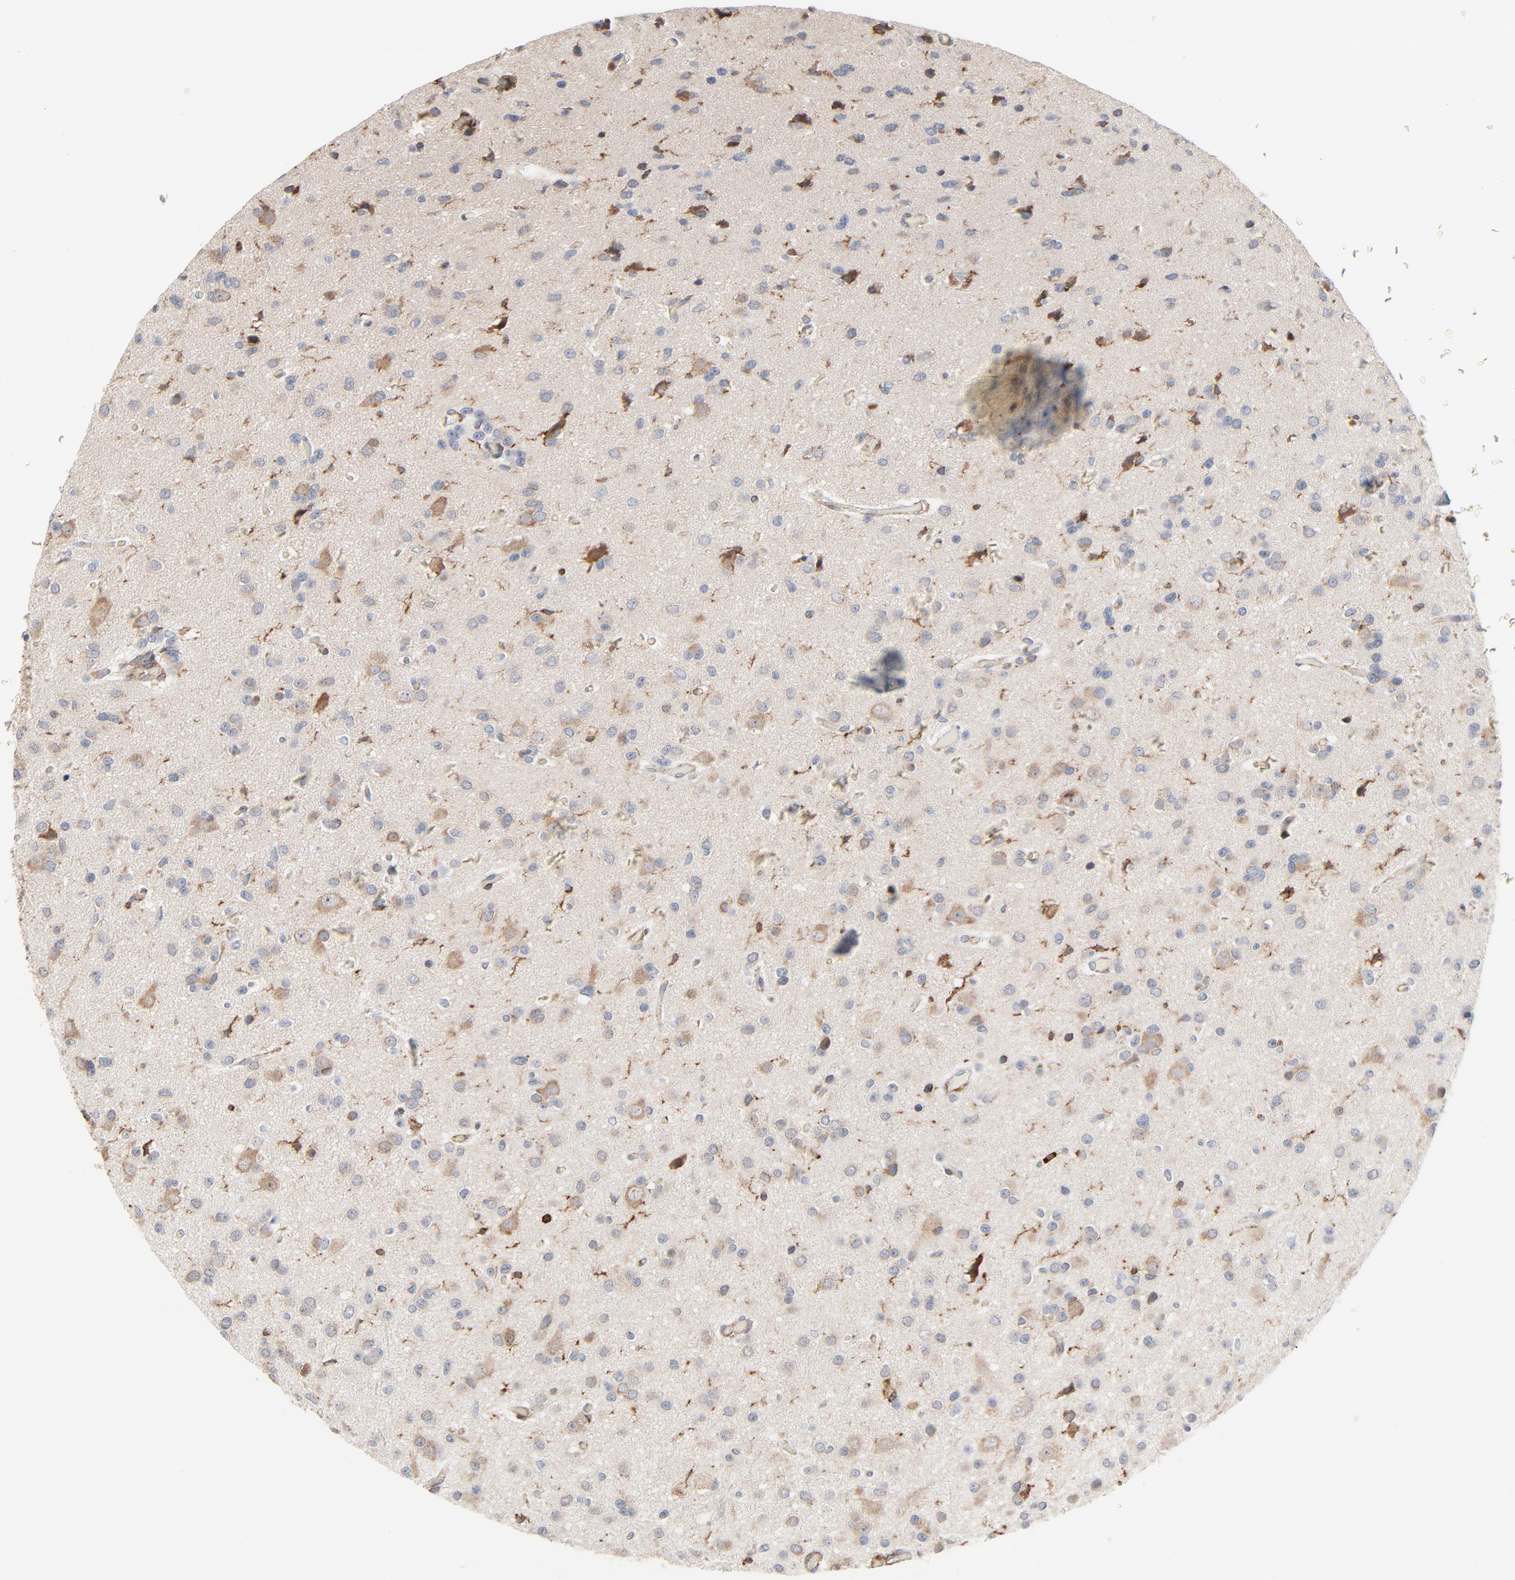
{"staining": {"intensity": "negative", "quantity": "none", "location": "none"}, "tissue": "glioma", "cell_type": "Tumor cells", "image_type": "cancer", "snomed": [{"axis": "morphology", "description": "Glioma, malignant, Low grade"}, {"axis": "topography", "description": "Brain"}], "caption": "Immunohistochemistry image of glioma stained for a protein (brown), which displays no positivity in tumor cells. (DAB immunohistochemistry with hematoxylin counter stain).", "gene": "SH3KBP1", "patient": {"sex": "male", "age": 42}}